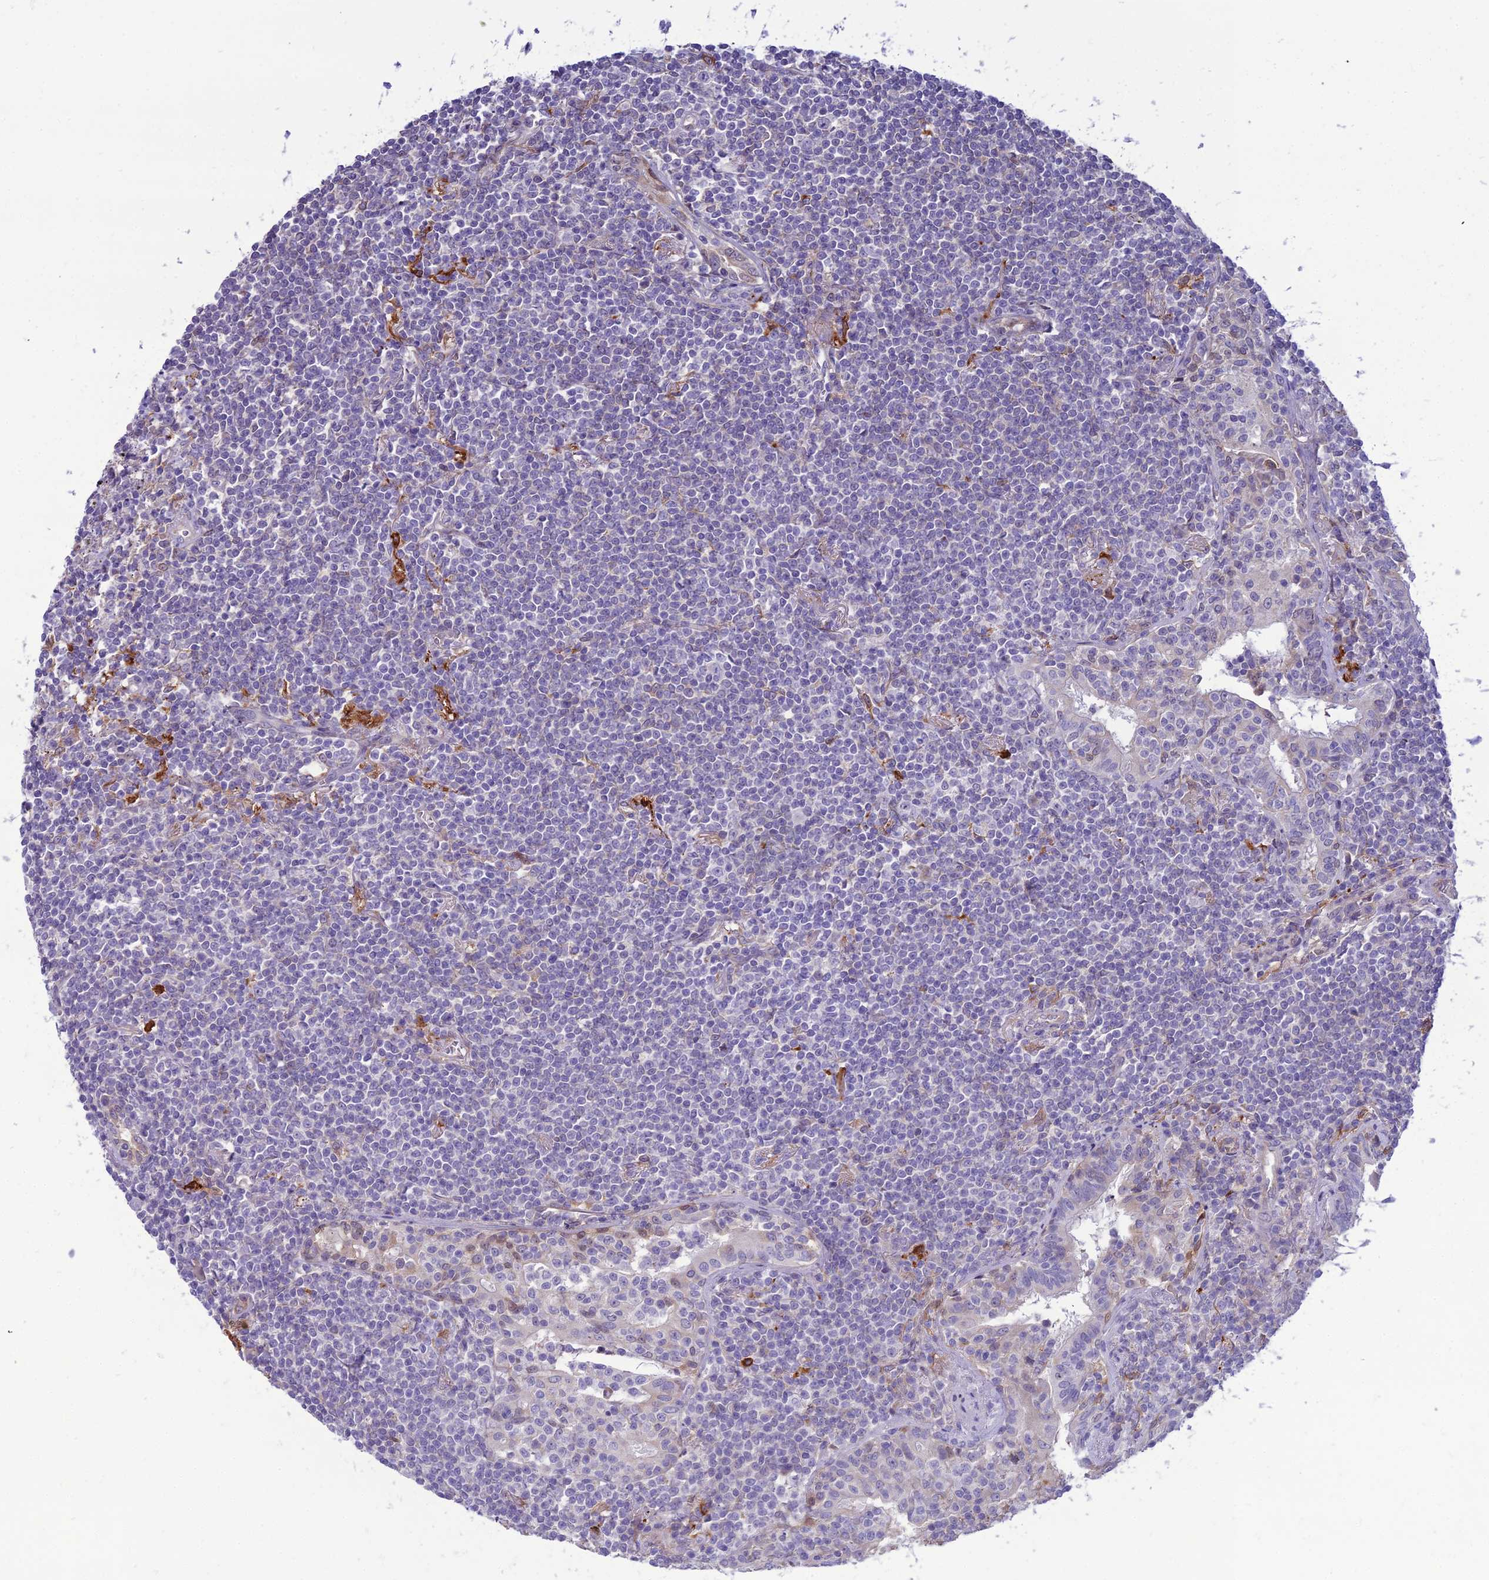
{"staining": {"intensity": "negative", "quantity": "none", "location": "none"}, "tissue": "lymphoma", "cell_type": "Tumor cells", "image_type": "cancer", "snomed": [{"axis": "morphology", "description": "Malignant lymphoma, non-Hodgkin's type, Low grade"}, {"axis": "topography", "description": "Lung"}], "caption": "Immunohistochemistry histopathology image of human malignant lymphoma, non-Hodgkin's type (low-grade) stained for a protein (brown), which demonstrates no expression in tumor cells.", "gene": "MB21D2", "patient": {"sex": "female", "age": 71}}